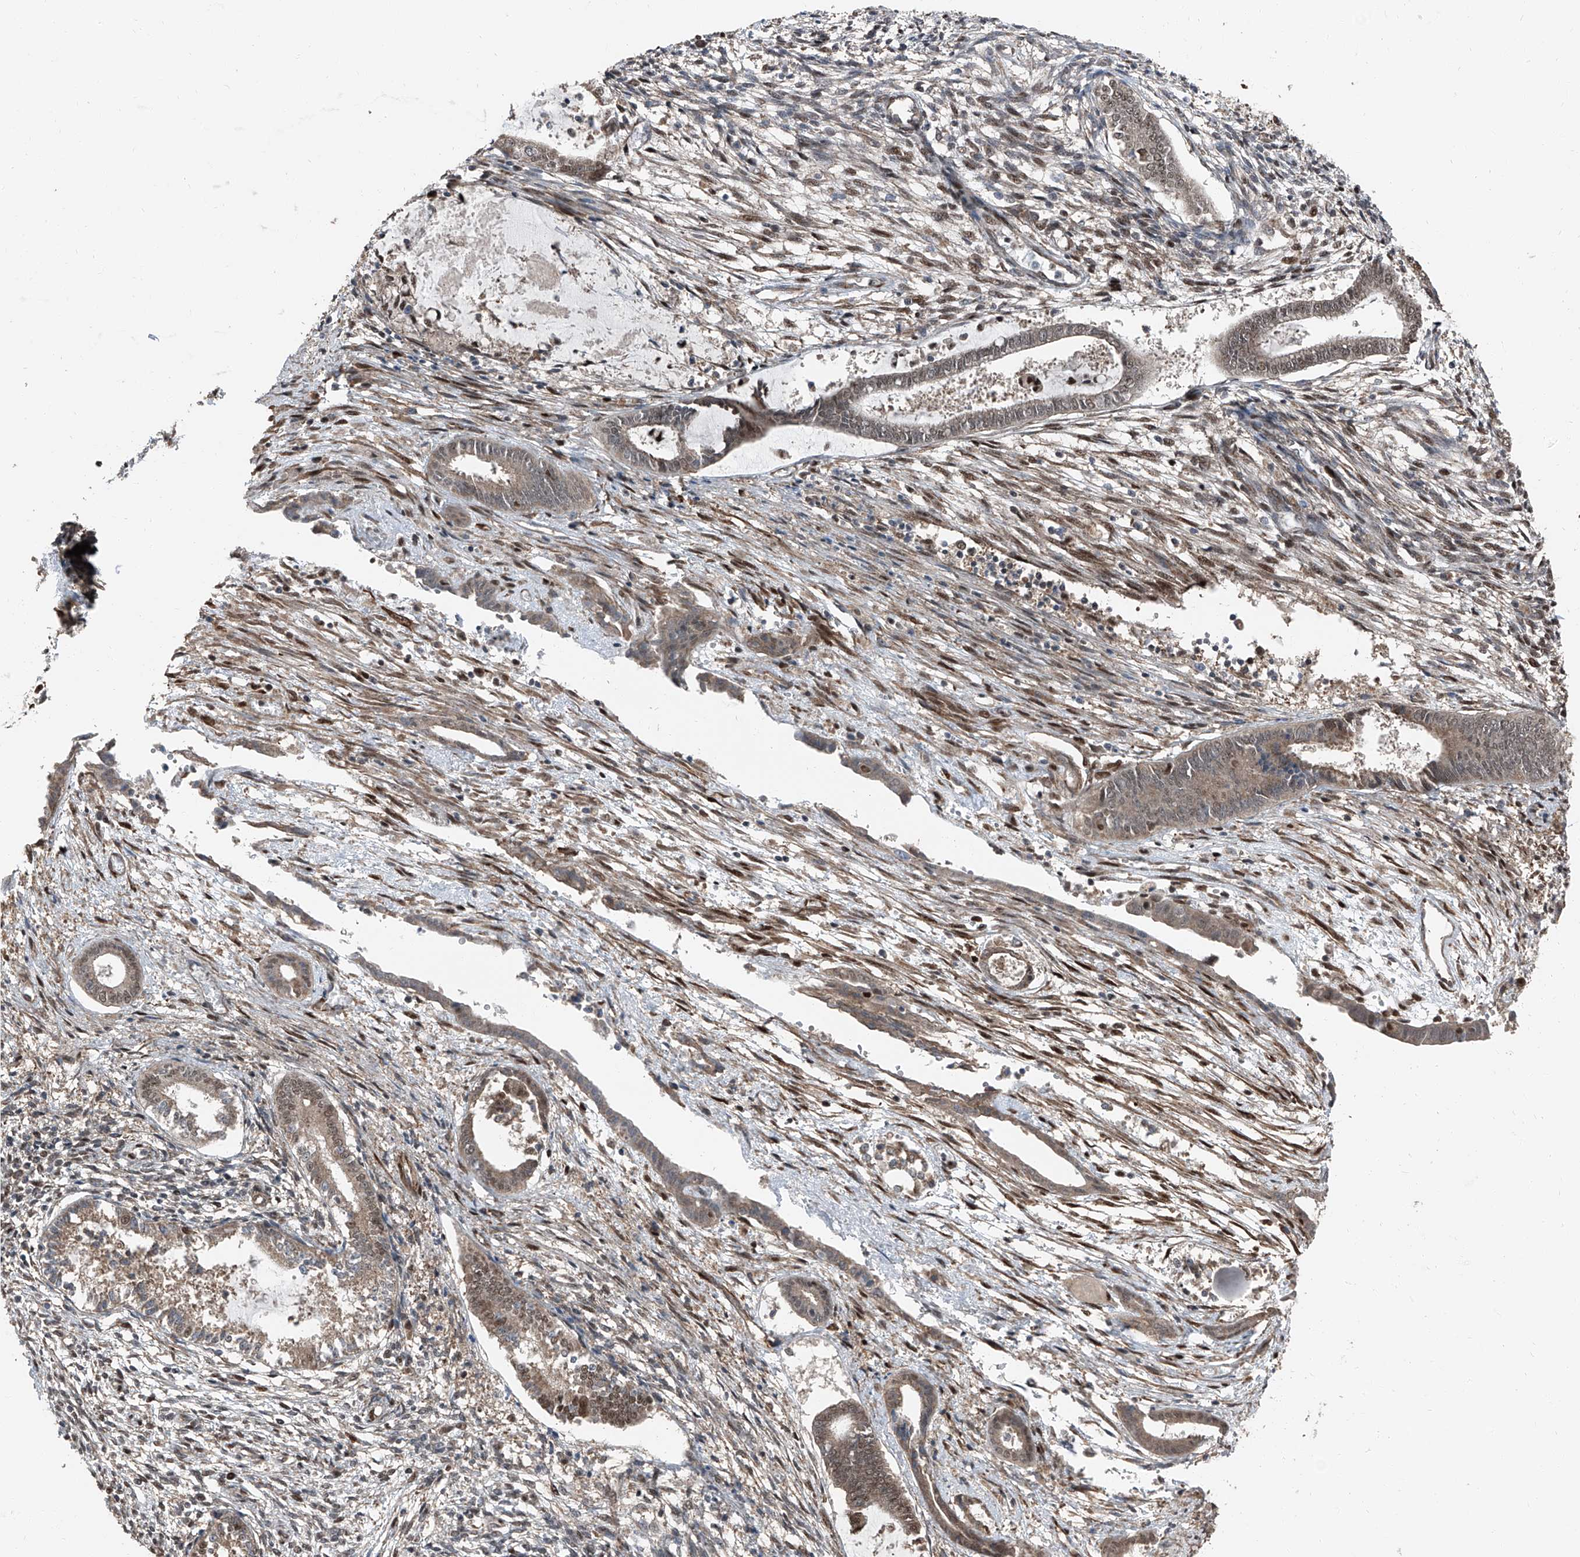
{"staining": {"intensity": "strong", "quantity": "25%-75%", "location": "cytoplasmic/membranous,nuclear"}, "tissue": "endometrium", "cell_type": "Cells in endometrial stroma", "image_type": "normal", "snomed": [{"axis": "morphology", "description": "Normal tissue, NOS"}, {"axis": "topography", "description": "Endometrium"}], "caption": "A photomicrograph of endometrium stained for a protein displays strong cytoplasmic/membranous,nuclear brown staining in cells in endometrial stroma.", "gene": "FKBP5", "patient": {"sex": "female", "age": 56}}